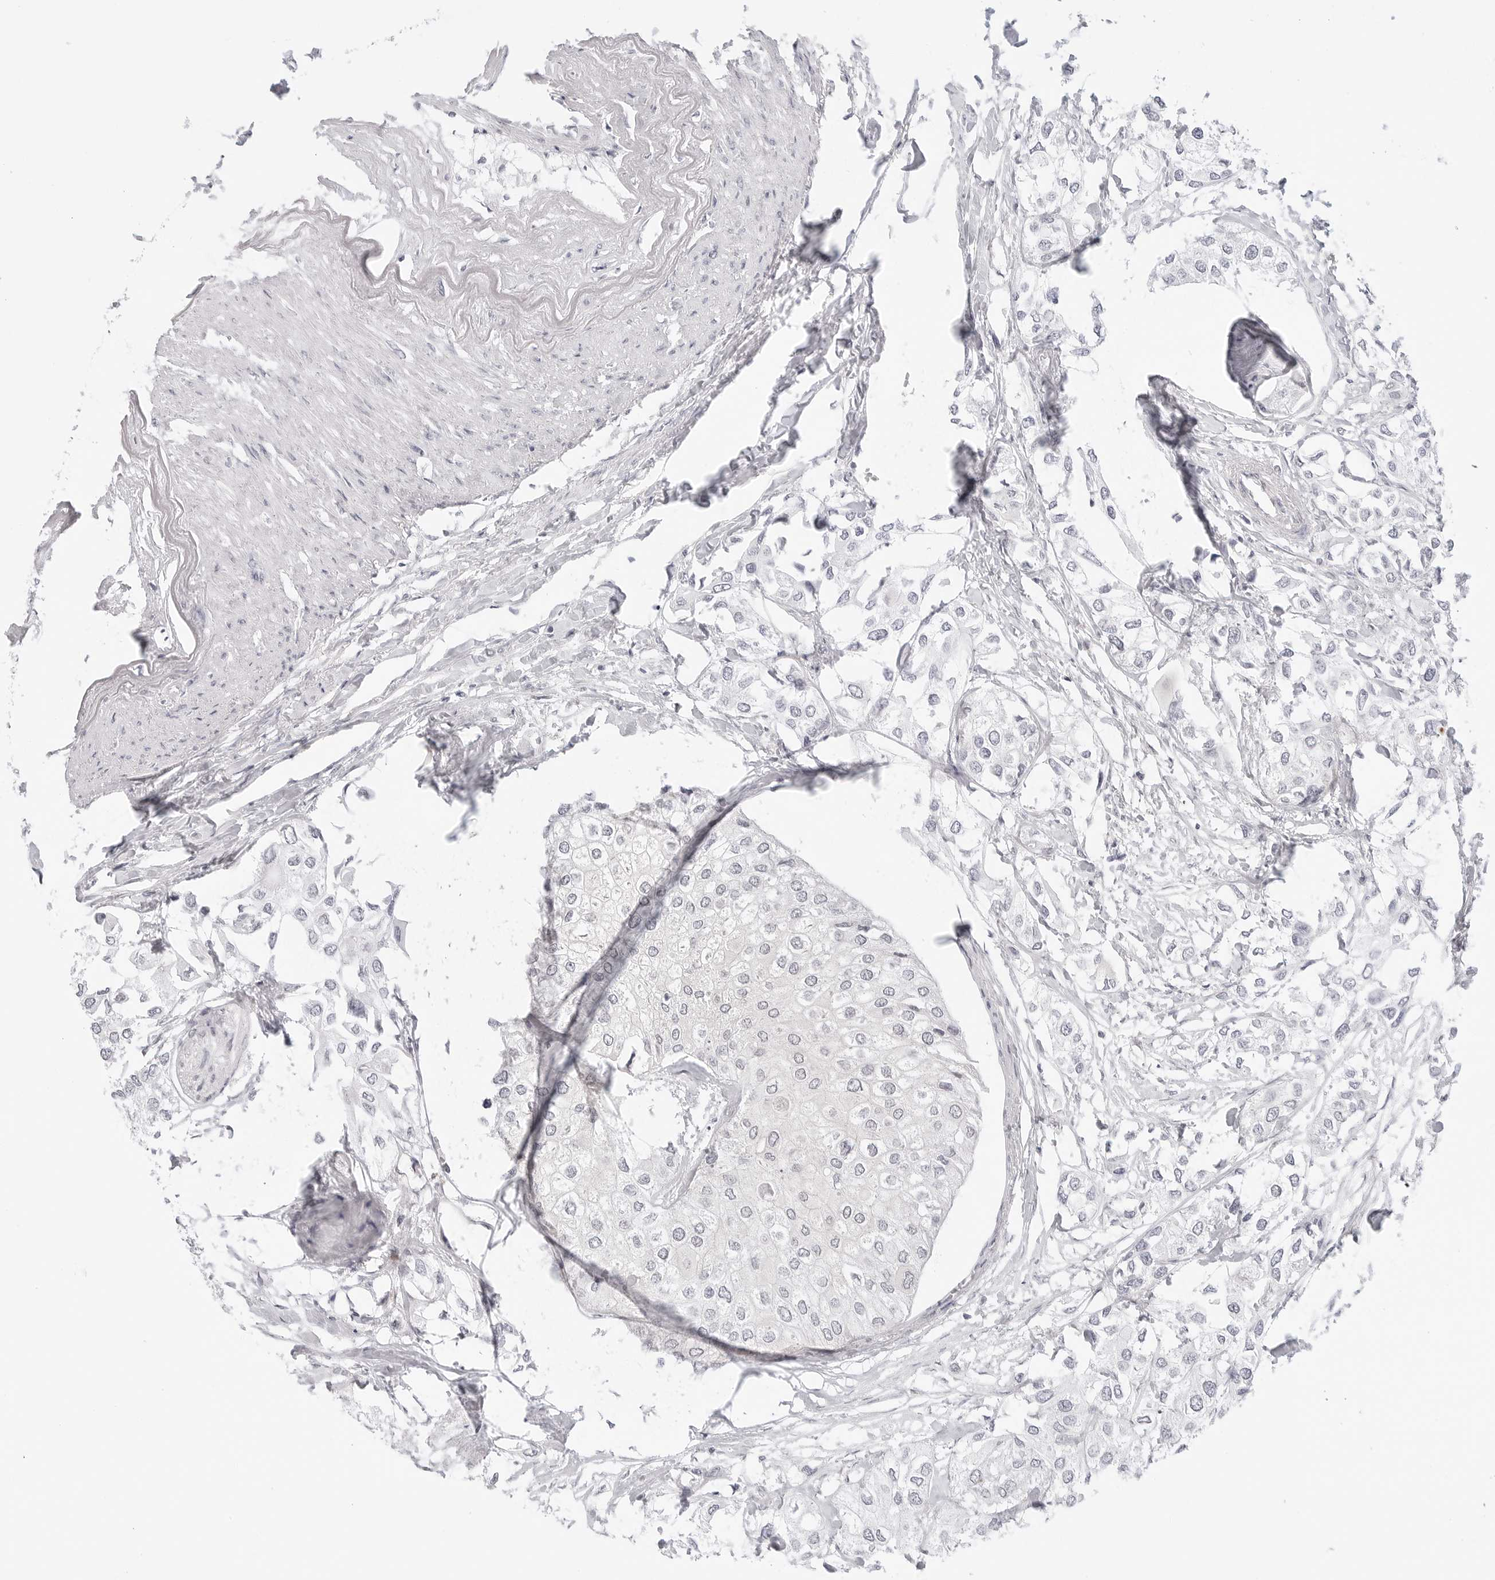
{"staining": {"intensity": "negative", "quantity": "none", "location": "none"}, "tissue": "urothelial cancer", "cell_type": "Tumor cells", "image_type": "cancer", "snomed": [{"axis": "morphology", "description": "Urothelial carcinoma, High grade"}, {"axis": "topography", "description": "Urinary bladder"}], "caption": "Tumor cells are negative for brown protein staining in urothelial cancer.", "gene": "TCP1", "patient": {"sex": "male", "age": 64}}